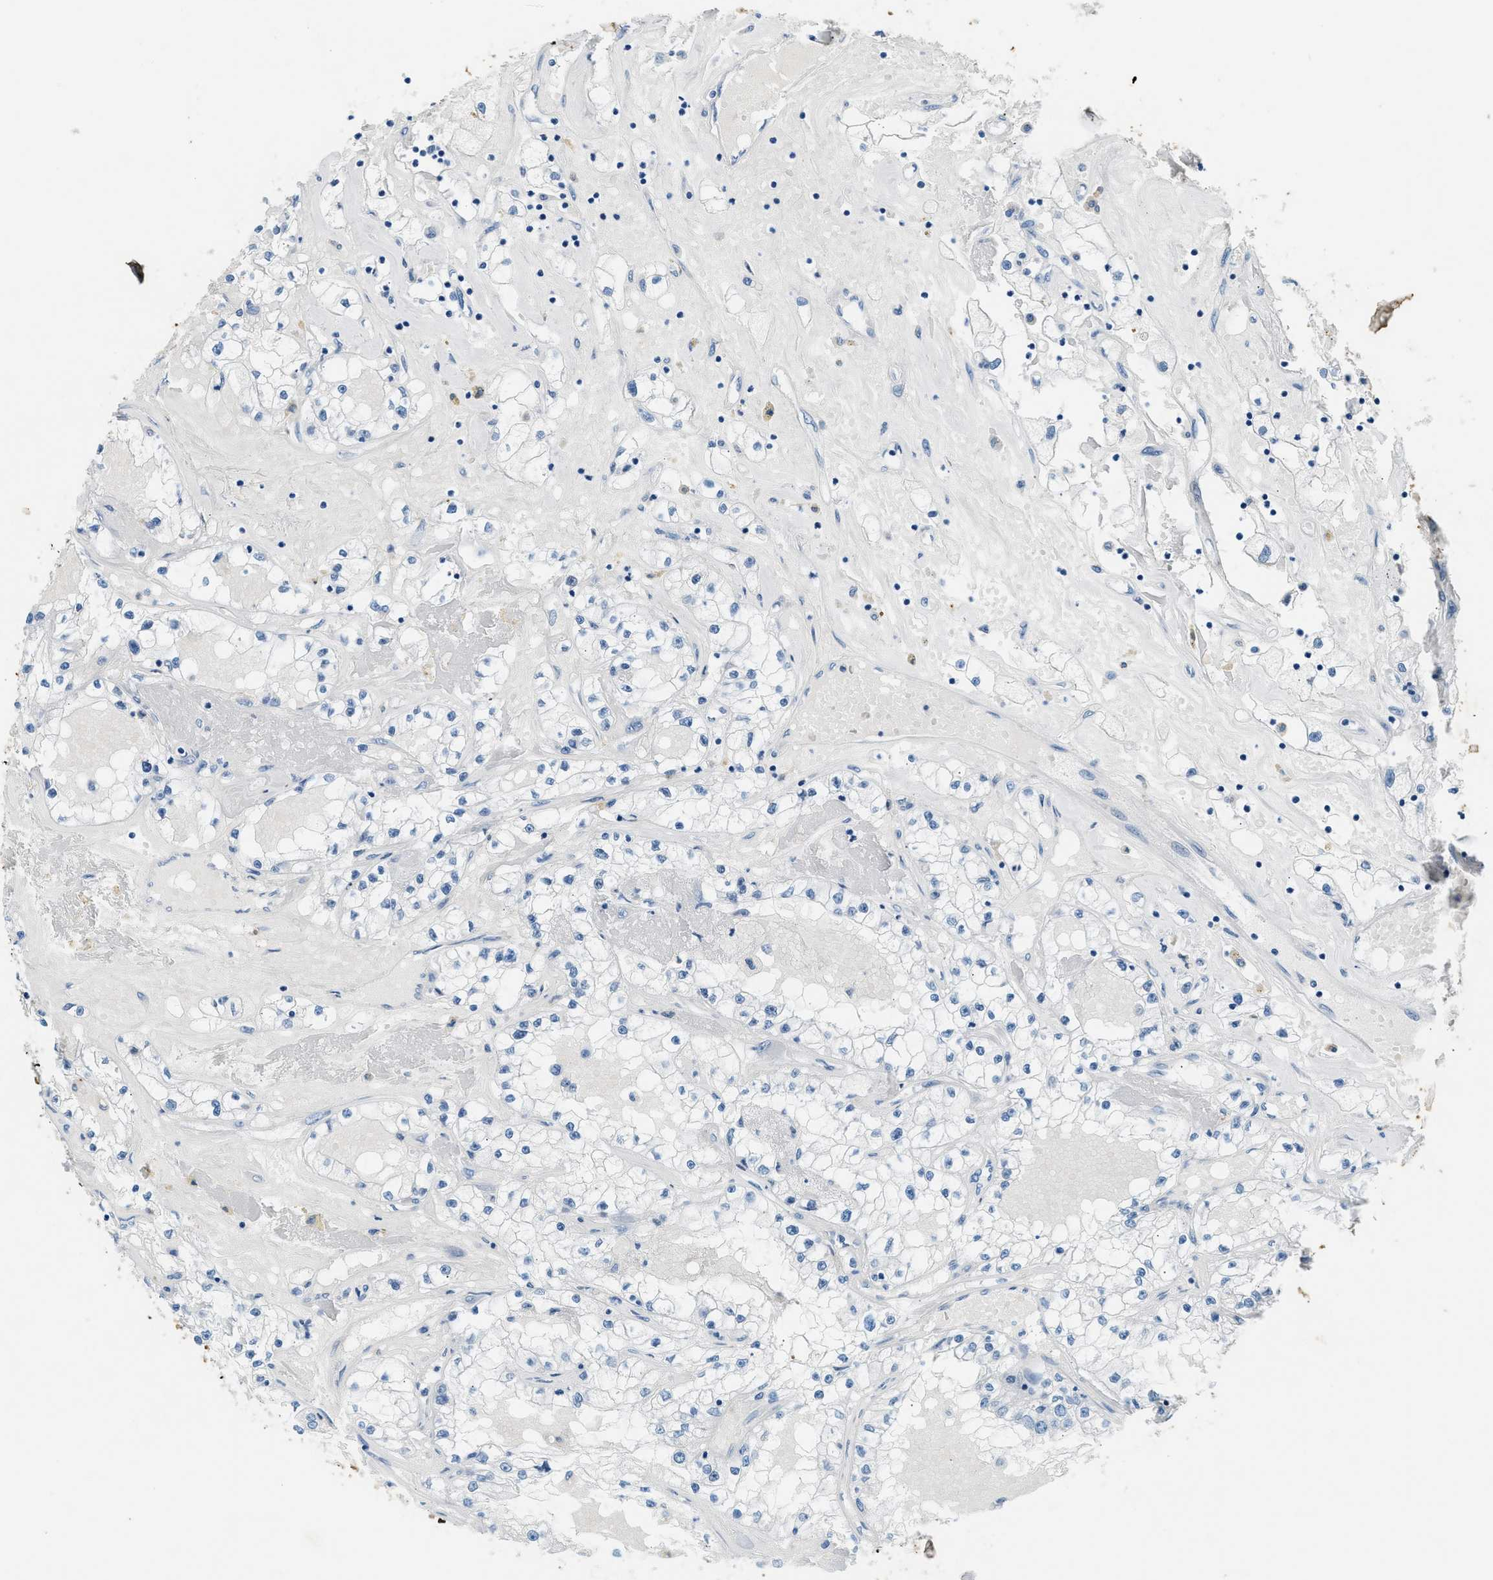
{"staining": {"intensity": "negative", "quantity": "none", "location": "none"}, "tissue": "renal cancer", "cell_type": "Tumor cells", "image_type": "cancer", "snomed": [{"axis": "morphology", "description": "Adenocarcinoma, NOS"}, {"axis": "topography", "description": "Kidney"}], "caption": "Immunohistochemistry (IHC) of human renal adenocarcinoma exhibits no expression in tumor cells. (DAB (3,3'-diaminobenzidine) immunohistochemistry, high magnification).", "gene": "CFAP20", "patient": {"sex": "male", "age": 56}}